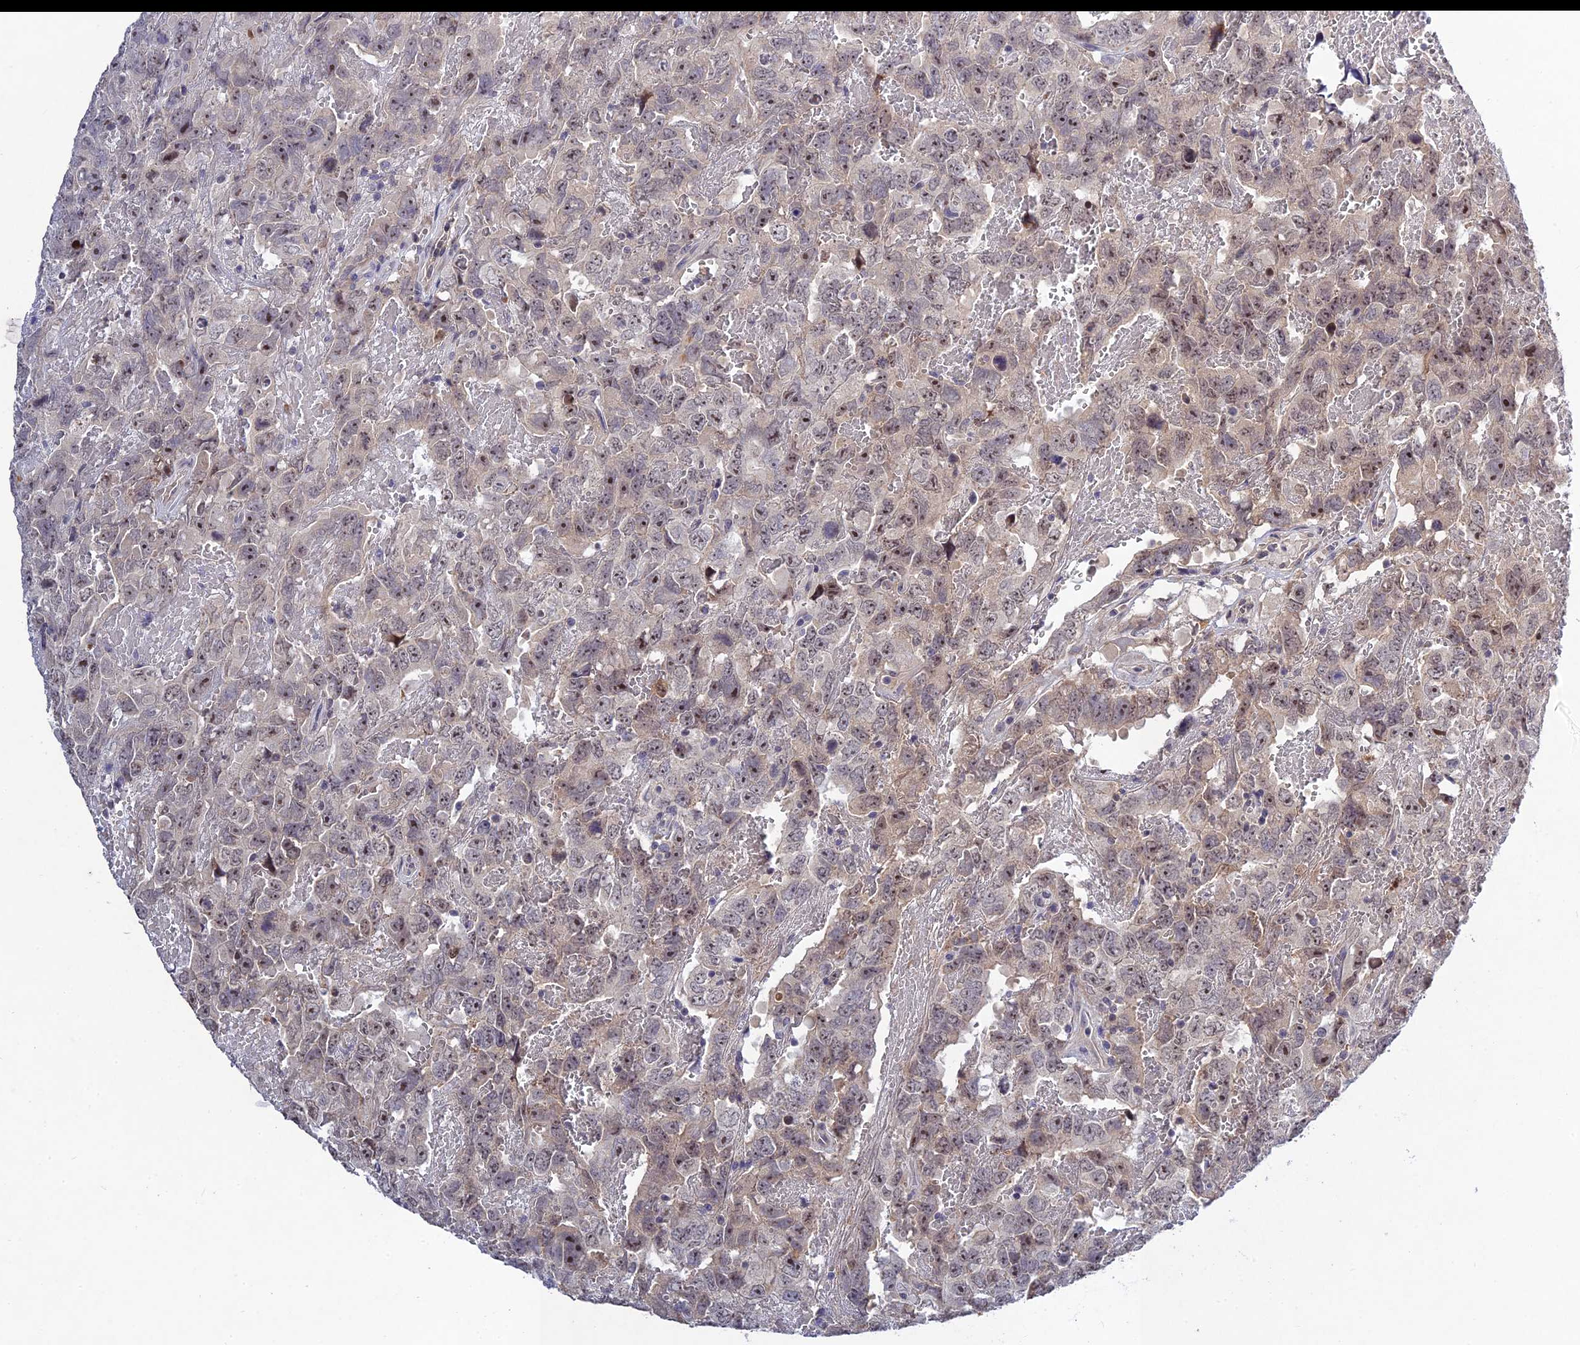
{"staining": {"intensity": "weak", "quantity": "25%-75%", "location": "nuclear"}, "tissue": "testis cancer", "cell_type": "Tumor cells", "image_type": "cancer", "snomed": [{"axis": "morphology", "description": "Carcinoma, Embryonal, NOS"}, {"axis": "topography", "description": "Testis"}], "caption": "Immunohistochemistry (IHC) staining of embryonal carcinoma (testis), which exhibits low levels of weak nuclear staining in approximately 25%-75% of tumor cells indicating weak nuclear protein staining. The staining was performed using DAB (3,3'-diaminobenzidine) (brown) for protein detection and nuclei were counterstained in hematoxylin (blue).", "gene": "CHST5", "patient": {"sex": "male", "age": 45}}